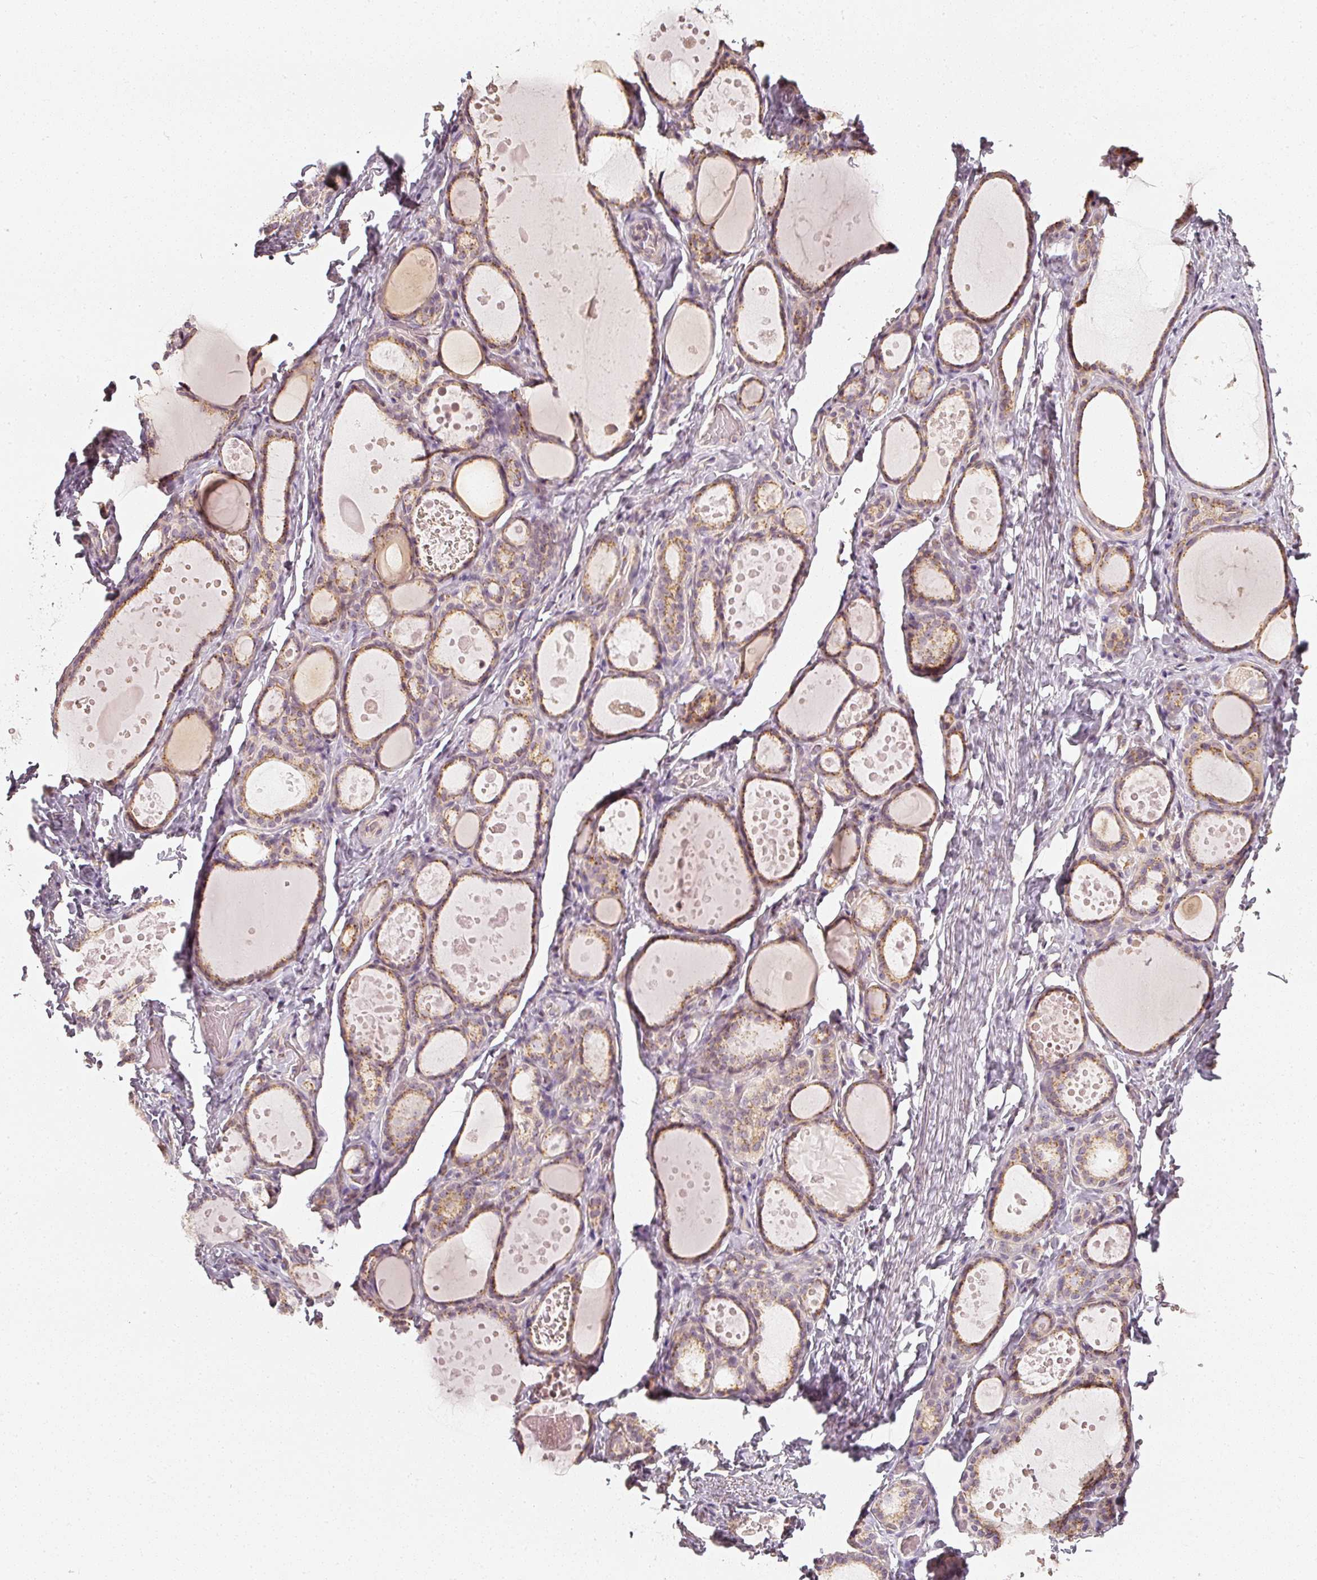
{"staining": {"intensity": "moderate", "quantity": ">75%", "location": "cytoplasmic/membranous"}, "tissue": "thyroid gland", "cell_type": "Glandular cells", "image_type": "normal", "snomed": [{"axis": "morphology", "description": "Normal tissue, NOS"}, {"axis": "topography", "description": "Thyroid gland"}], "caption": "IHC of unremarkable human thyroid gland shows medium levels of moderate cytoplasmic/membranous positivity in approximately >75% of glandular cells.", "gene": "NTRK1", "patient": {"sex": "female", "age": 46}}